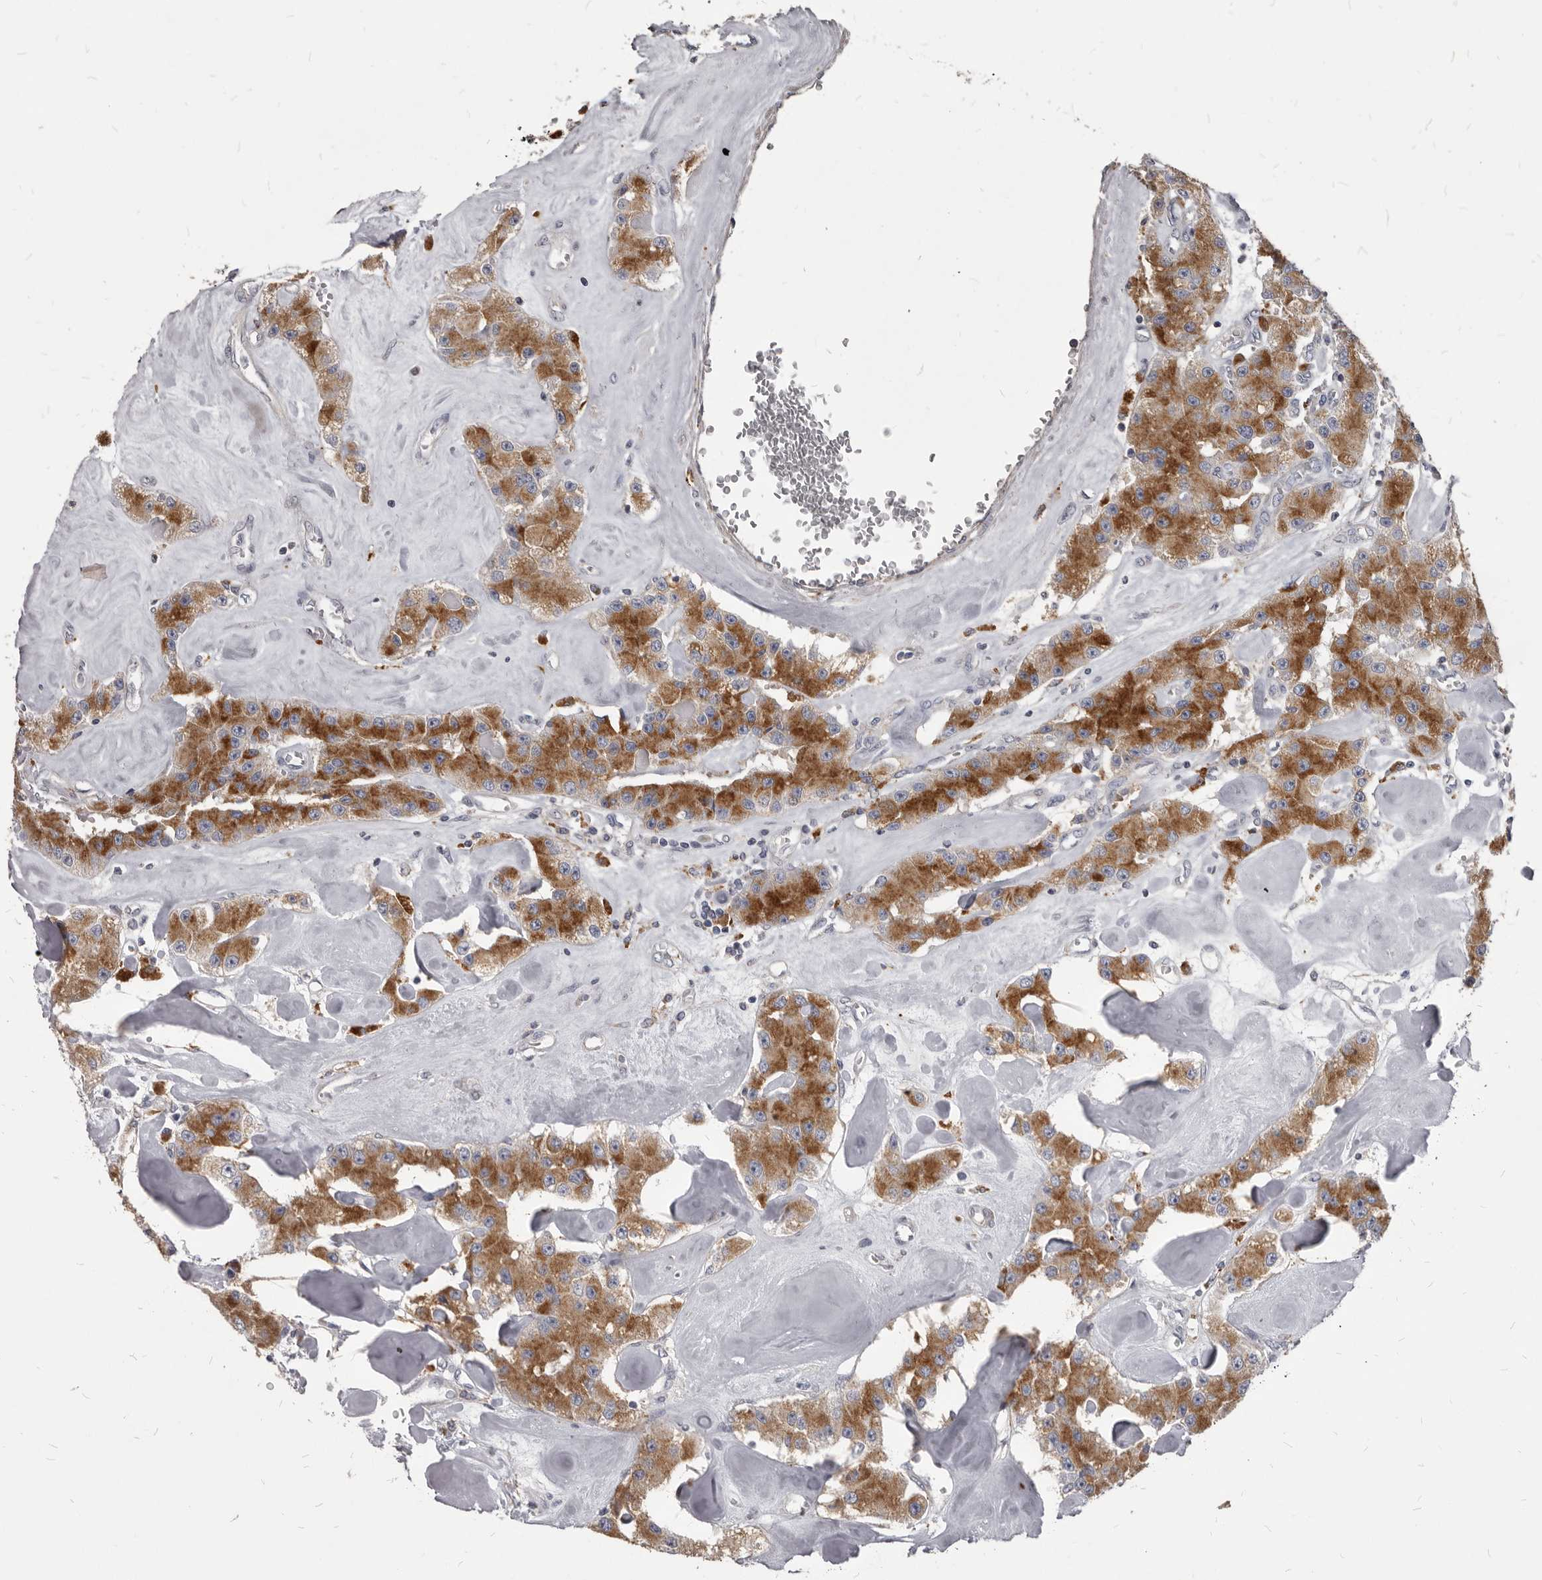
{"staining": {"intensity": "strong", "quantity": ">75%", "location": "cytoplasmic/membranous"}, "tissue": "carcinoid", "cell_type": "Tumor cells", "image_type": "cancer", "snomed": [{"axis": "morphology", "description": "Carcinoid, malignant, NOS"}, {"axis": "topography", "description": "Pancreas"}], "caption": "Immunohistochemical staining of human carcinoid (malignant) shows high levels of strong cytoplasmic/membranous staining in approximately >75% of tumor cells.", "gene": "PI4K2A", "patient": {"sex": "male", "age": 41}}